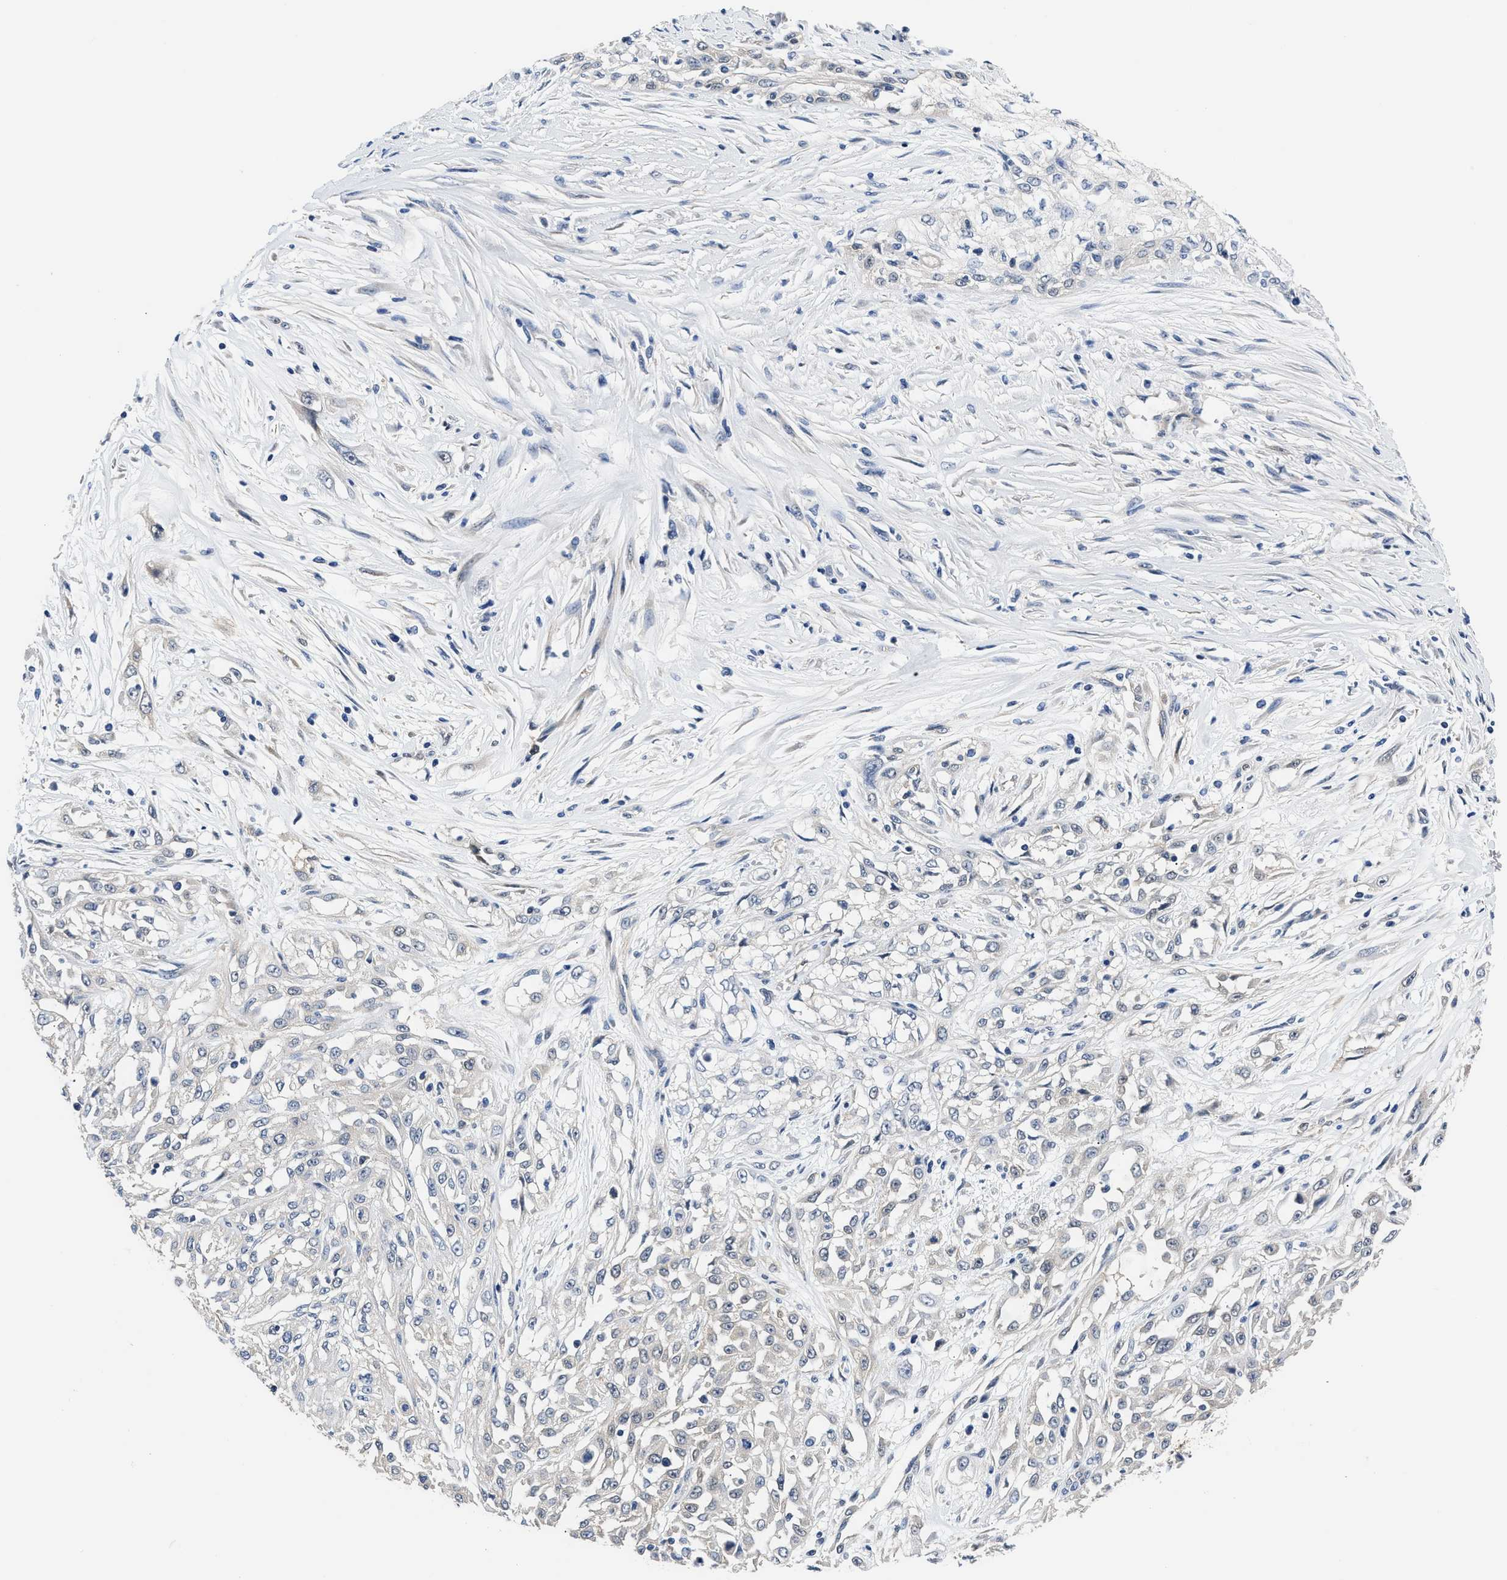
{"staining": {"intensity": "negative", "quantity": "none", "location": "none"}, "tissue": "skin cancer", "cell_type": "Tumor cells", "image_type": "cancer", "snomed": [{"axis": "morphology", "description": "Squamous cell carcinoma, NOS"}, {"axis": "morphology", "description": "Squamous cell carcinoma, metastatic, NOS"}, {"axis": "topography", "description": "Skin"}, {"axis": "topography", "description": "Lymph node"}], "caption": "DAB immunohistochemical staining of human skin metastatic squamous cell carcinoma shows no significant positivity in tumor cells.", "gene": "XPO5", "patient": {"sex": "male", "age": 75}}